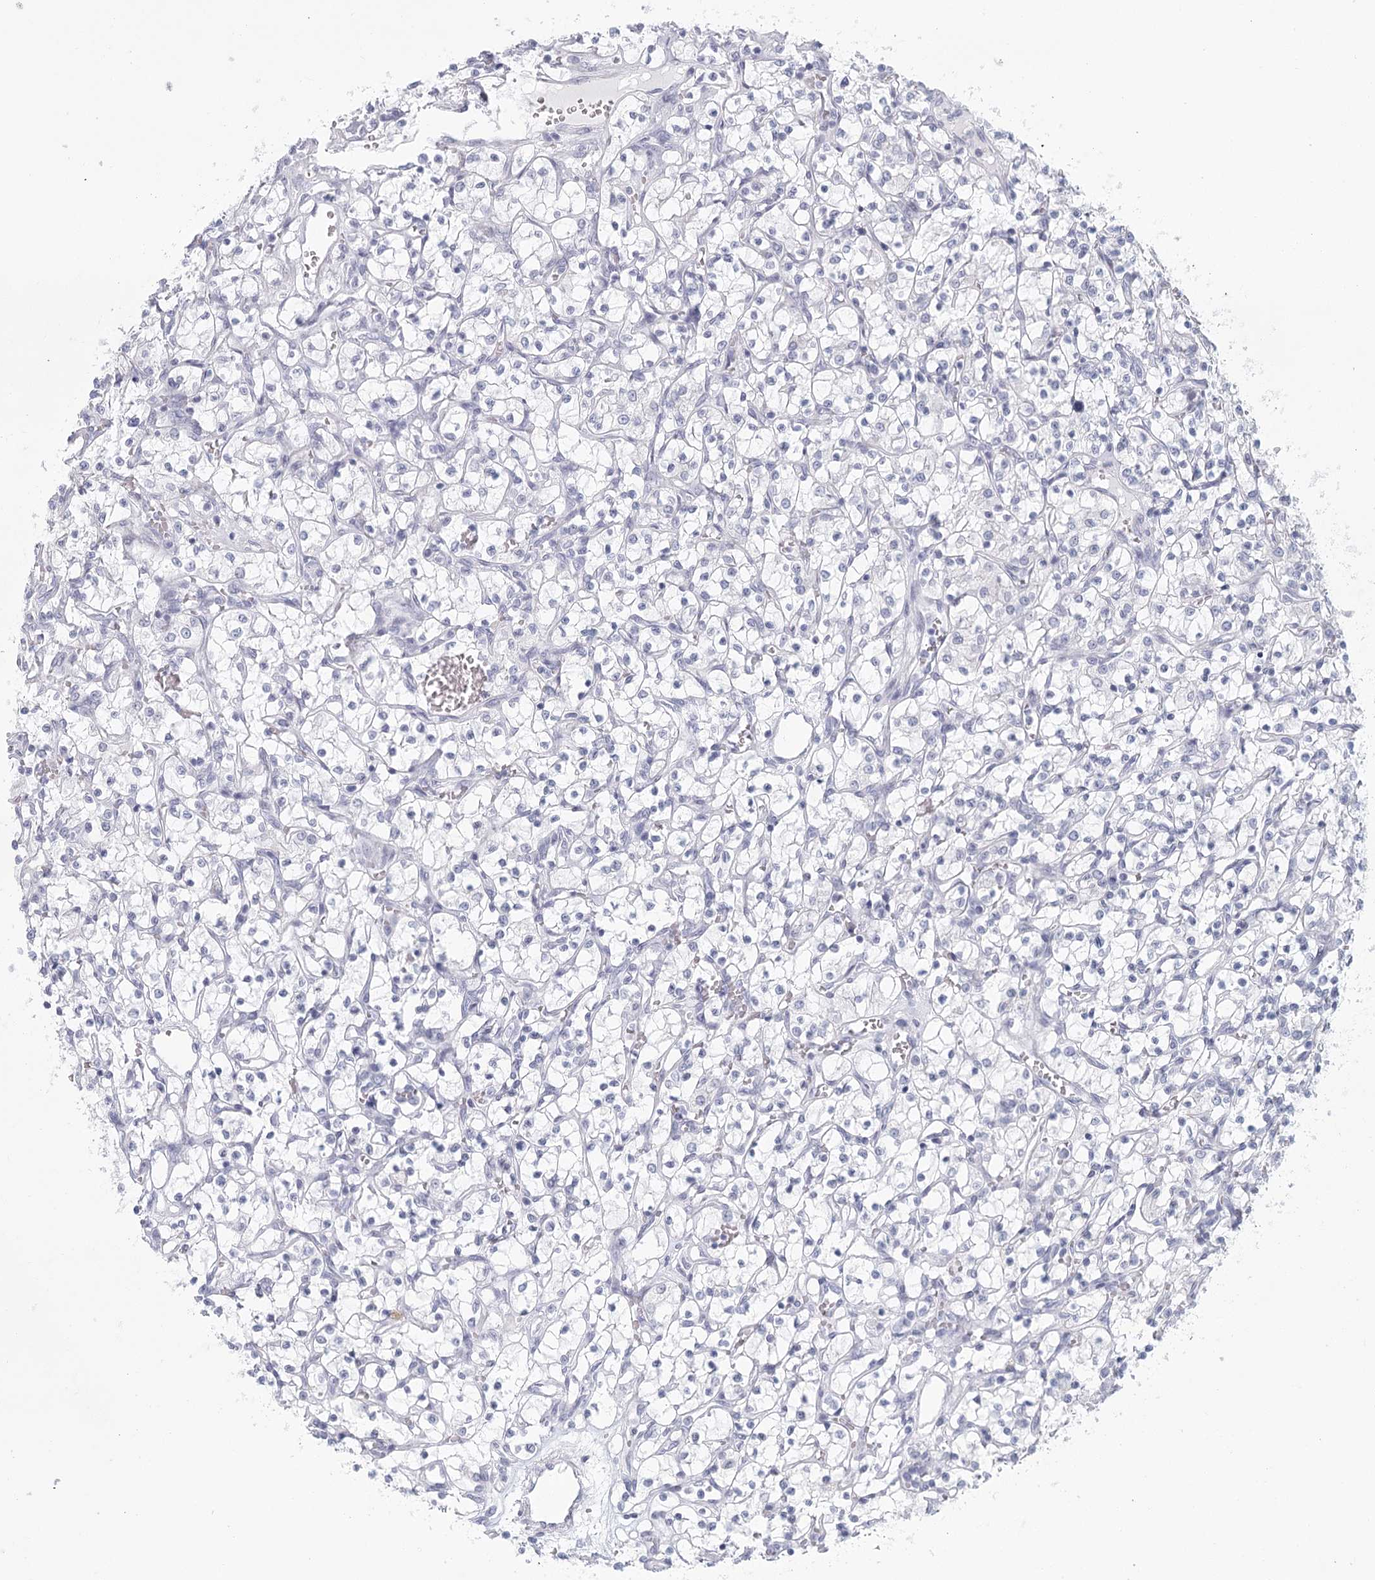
{"staining": {"intensity": "negative", "quantity": "none", "location": "none"}, "tissue": "renal cancer", "cell_type": "Tumor cells", "image_type": "cancer", "snomed": [{"axis": "morphology", "description": "Adenocarcinoma, NOS"}, {"axis": "topography", "description": "Kidney"}], "caption": "Immunohistochemical staining of human adenocarcinoma (renal) demonstrates no significant staining in tumor cells. (DAB (3,3'-diaminobenzidine) immunohistochemistry (IHC) visualized using brightfield microscopy, high magnification).", "gene": "WNT8B", "patient": {"sex": "female", "age": 69}}